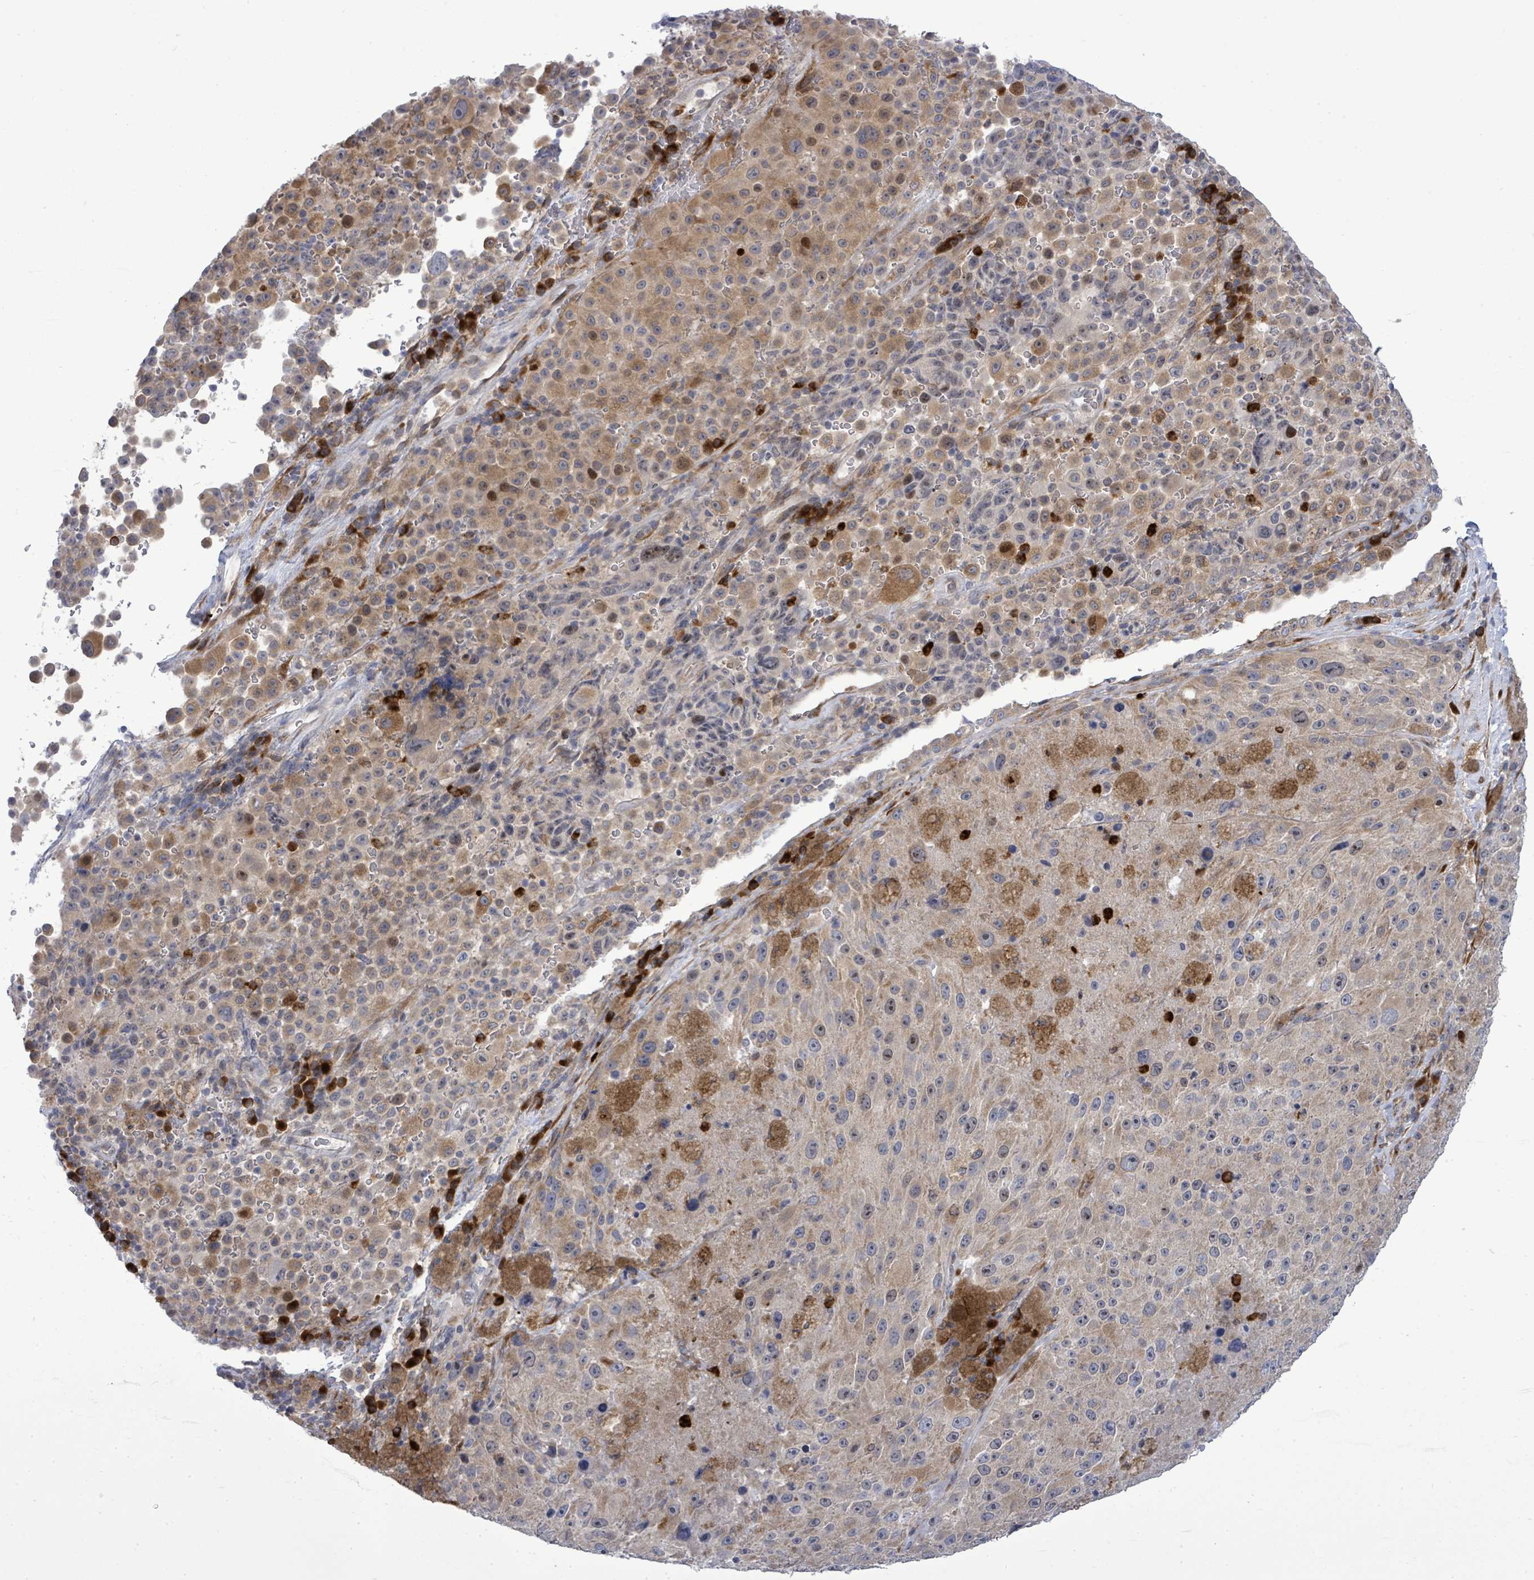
{"staining": {"intensity": "moderate", "quantity": "25%-75%", "location": "cytoplasmic/membranous"}, "tissue": "melanoma", "cell_type": "Tumor cells", "image_type": "cancer", "snomed": [{"axis": "morphology", "description": "Malignant melanoma, Metastatic site"}, {"axis": "topography", "description": "Lymph node"}], "caption": "Brown immunohistochemical staining in malignant melanoma (metastatic site) exhibits moderate cytoplasmic/membranous positivity in approximately 25%-75% of tumor cells.", "gene": "SAR1A", "patient": {"sex": "male", "age": 62}}